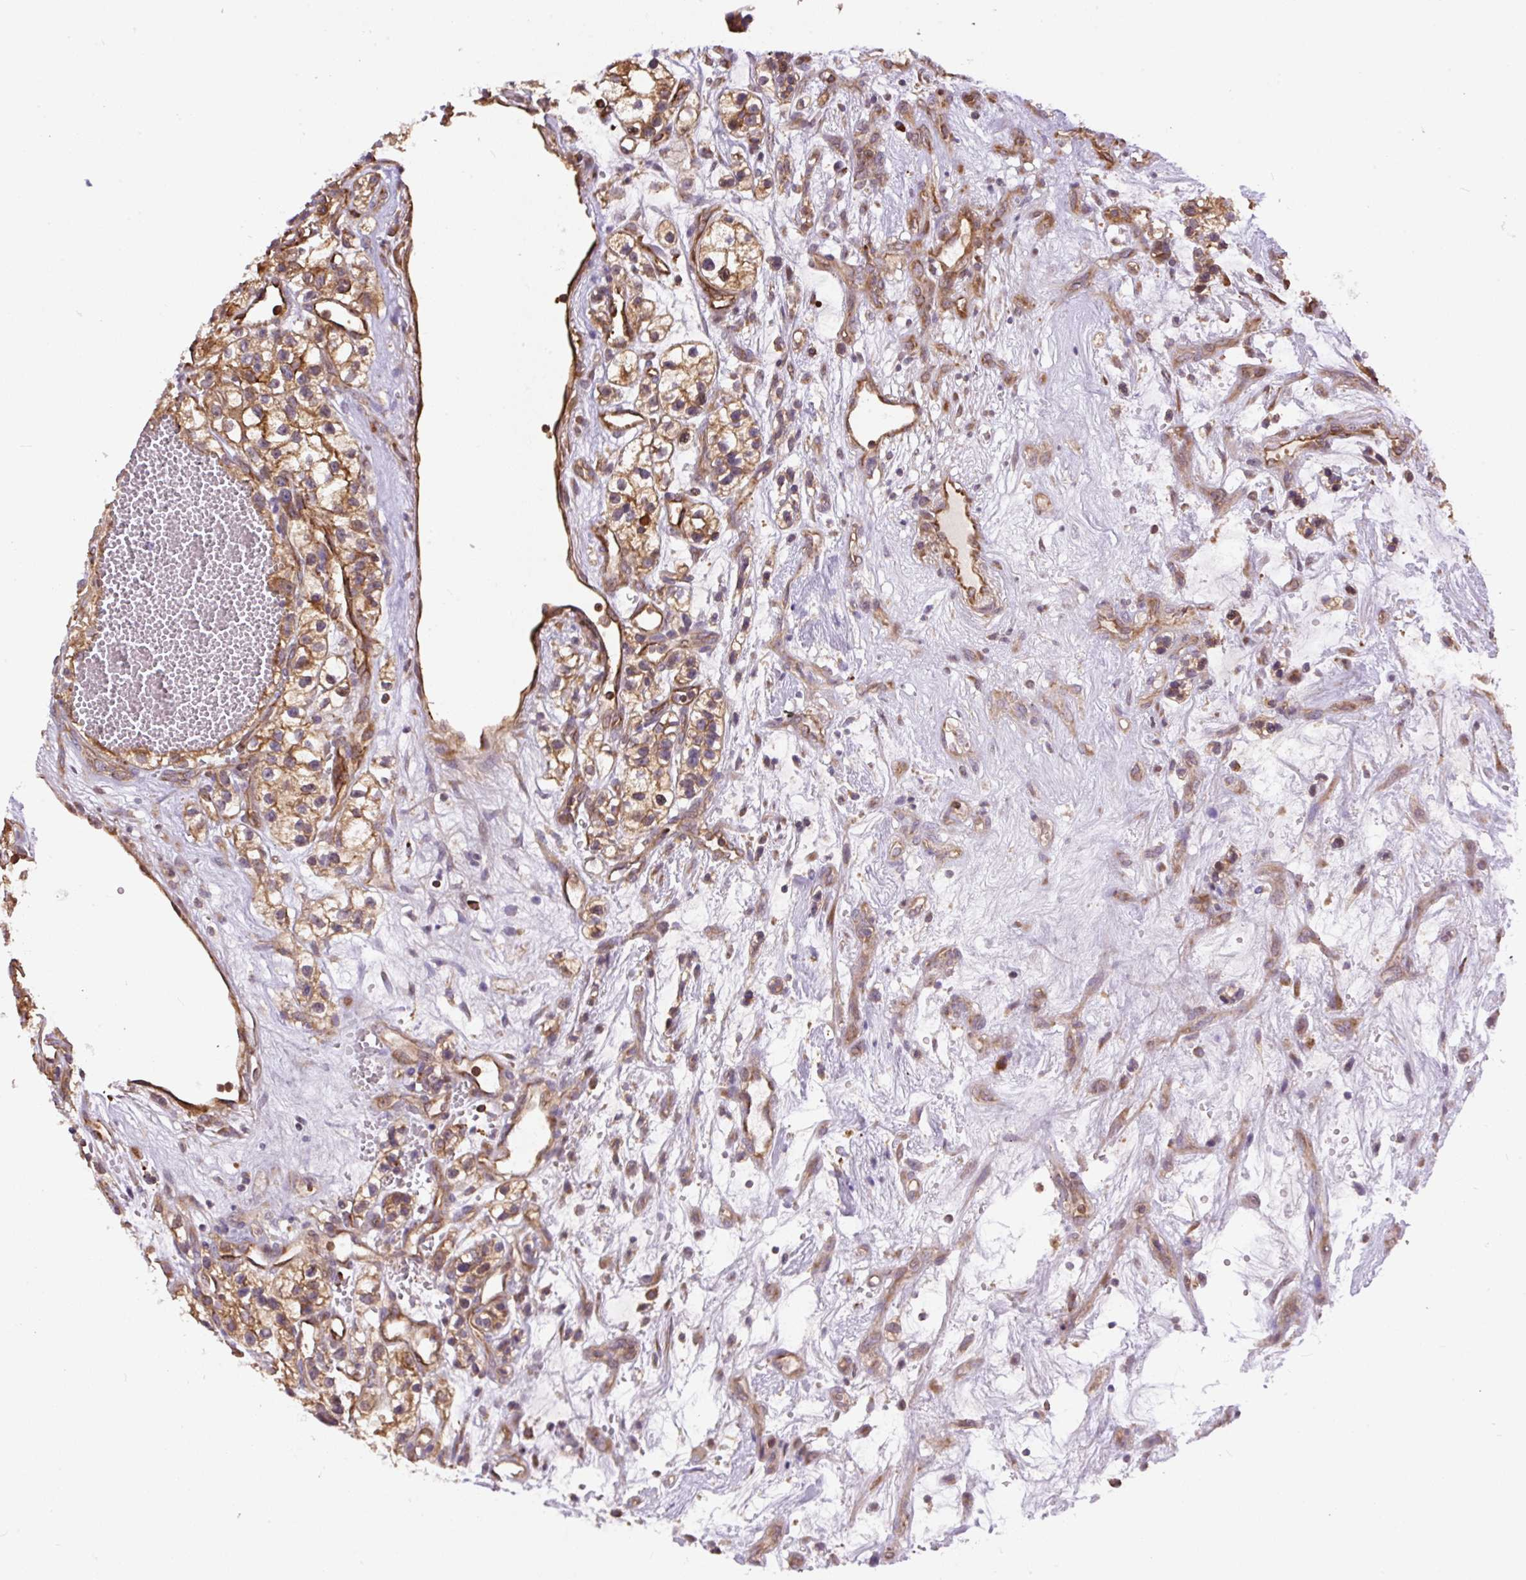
{"staining": {"intensity": "moderate", "quantity": ">75%", "location": "cytoplasmic/membranous"}, "tissue": "renal cancer", "cell_type": "Tumor cells", "image_type": "cancer", "snomed": [{"axis": "morphology", "description": "Adenocarcinoma, NOS"}, {"axis": "topography", "description": "Kidney"}], "caption": "This is an image of IHC staining of renal cancer, which shows moderate expression in the cytoplasmic/membranous of tumor cells.", "gene": "PPME1", "patient": {"sex": "female", "age": 57}}